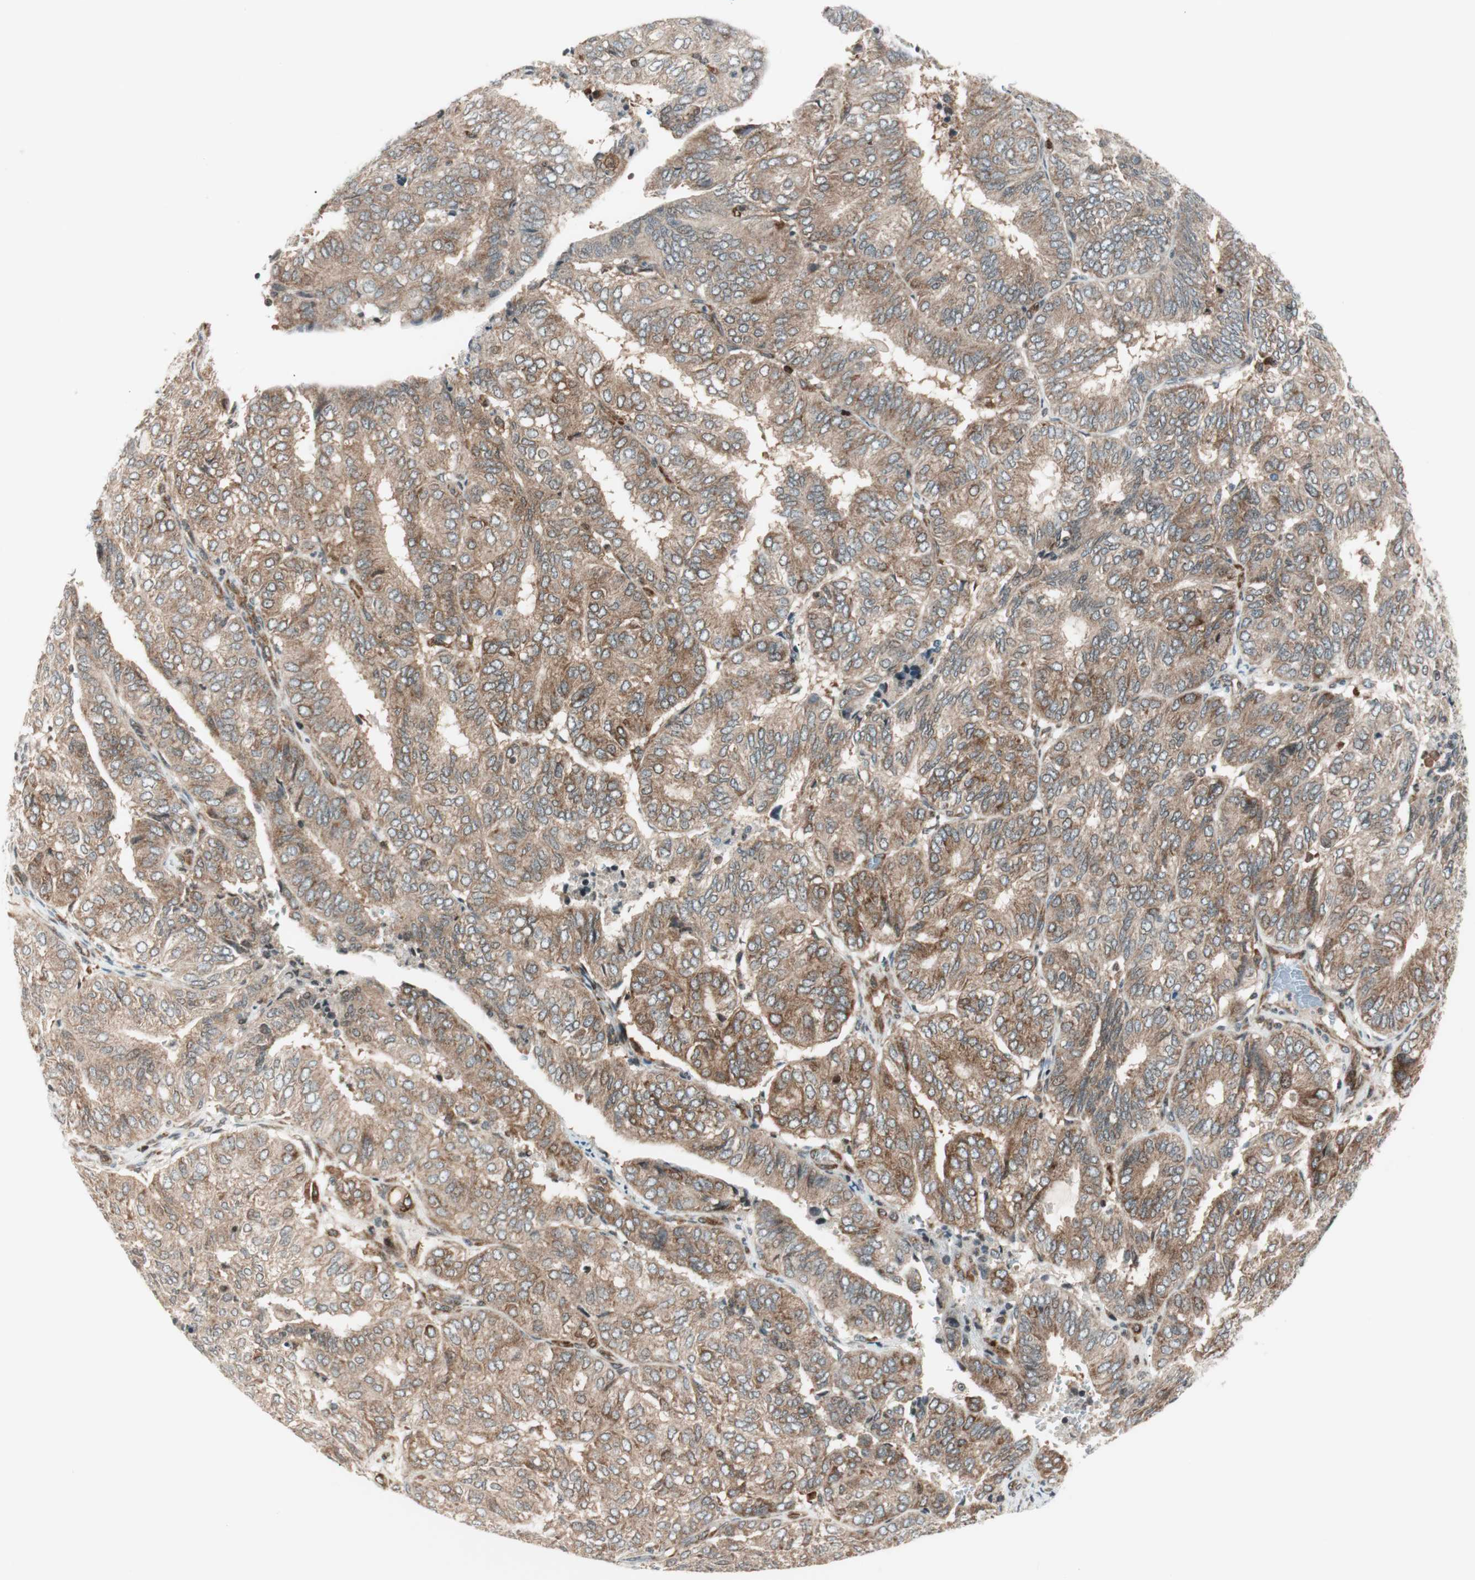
{"staining": {"intensity": "weak", "quantity": ">75%", "location": "cytoplasmic/membranous"}, "tissue": "endometrial cancer", "cell_type": "Tumor cells", "image_type": "cancer", "snomed": [{"axis": "morphology", "description": "Adenocarcinoma, NOS"}, {"axis": "topography", "description": "Uterus"}], "caption": "This is a histology image of immunohistochemistry (IHC) staining of endometrial adenocarcinoma, which shows weak positivity in the cytoplasmic/membranous of tumor cells.", "gene": "TPT1", "patient": {"sex": "female", "age": 60}}